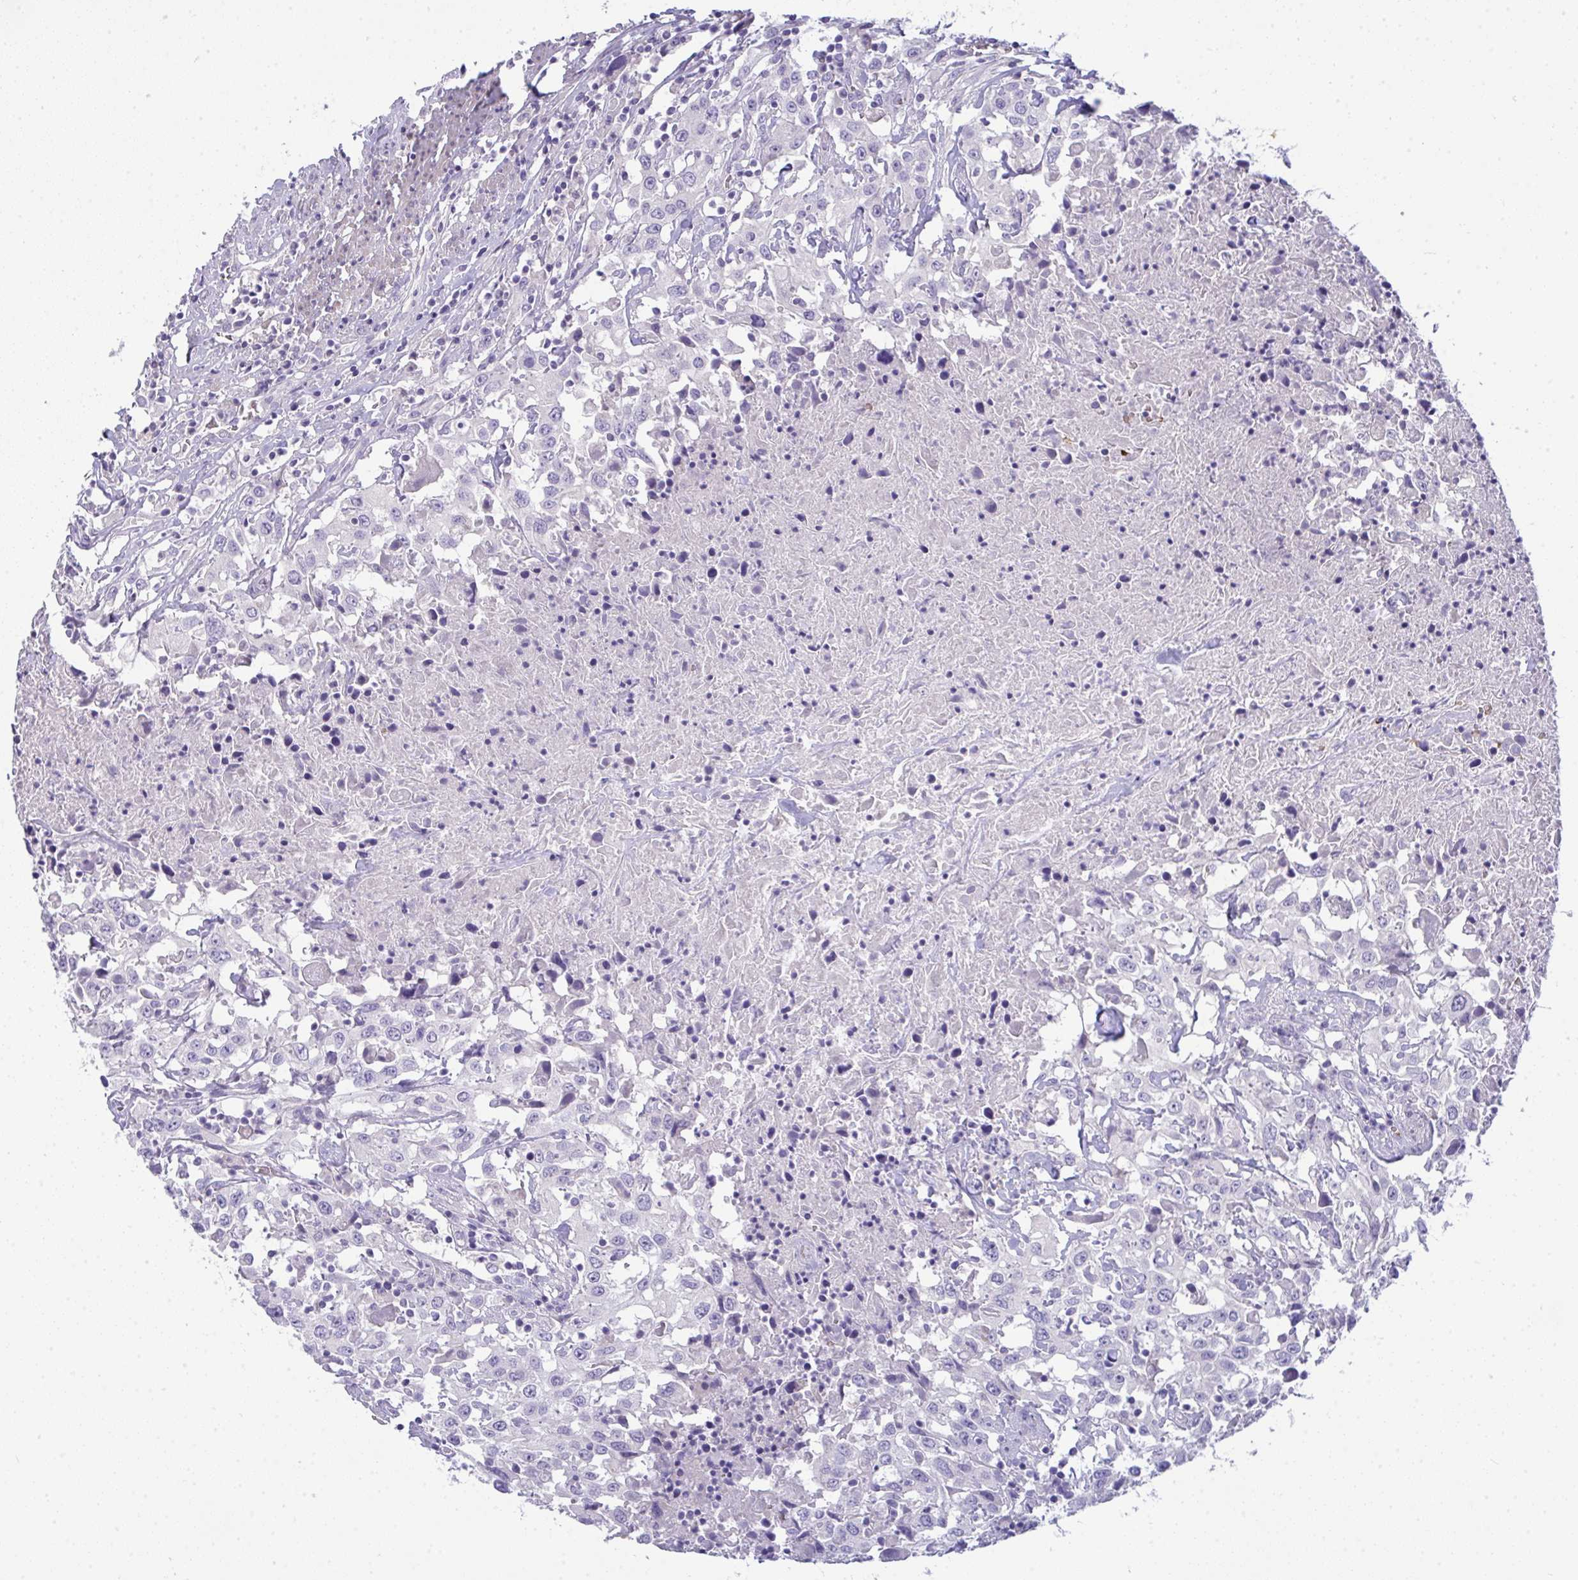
{"staining": {"intensity": "negative", "quantity": "none", "location": "none"}, "tissue": "urothelial cancer", "cell_type": "Tumor cells", "image_type": "cancer", "snomed": [{"axis": "morphology", "description": "Urothelial carcinoma, High grade"}, {"axis": "topography", "description": "Urinary bladder"}], "caption": "Protein analysis of urothelial carcinoma (high-grade) exhibits no significant positivity in tumor cells.", "gene": "SPTB", "patient": {"sex": "male", "age": 61}}